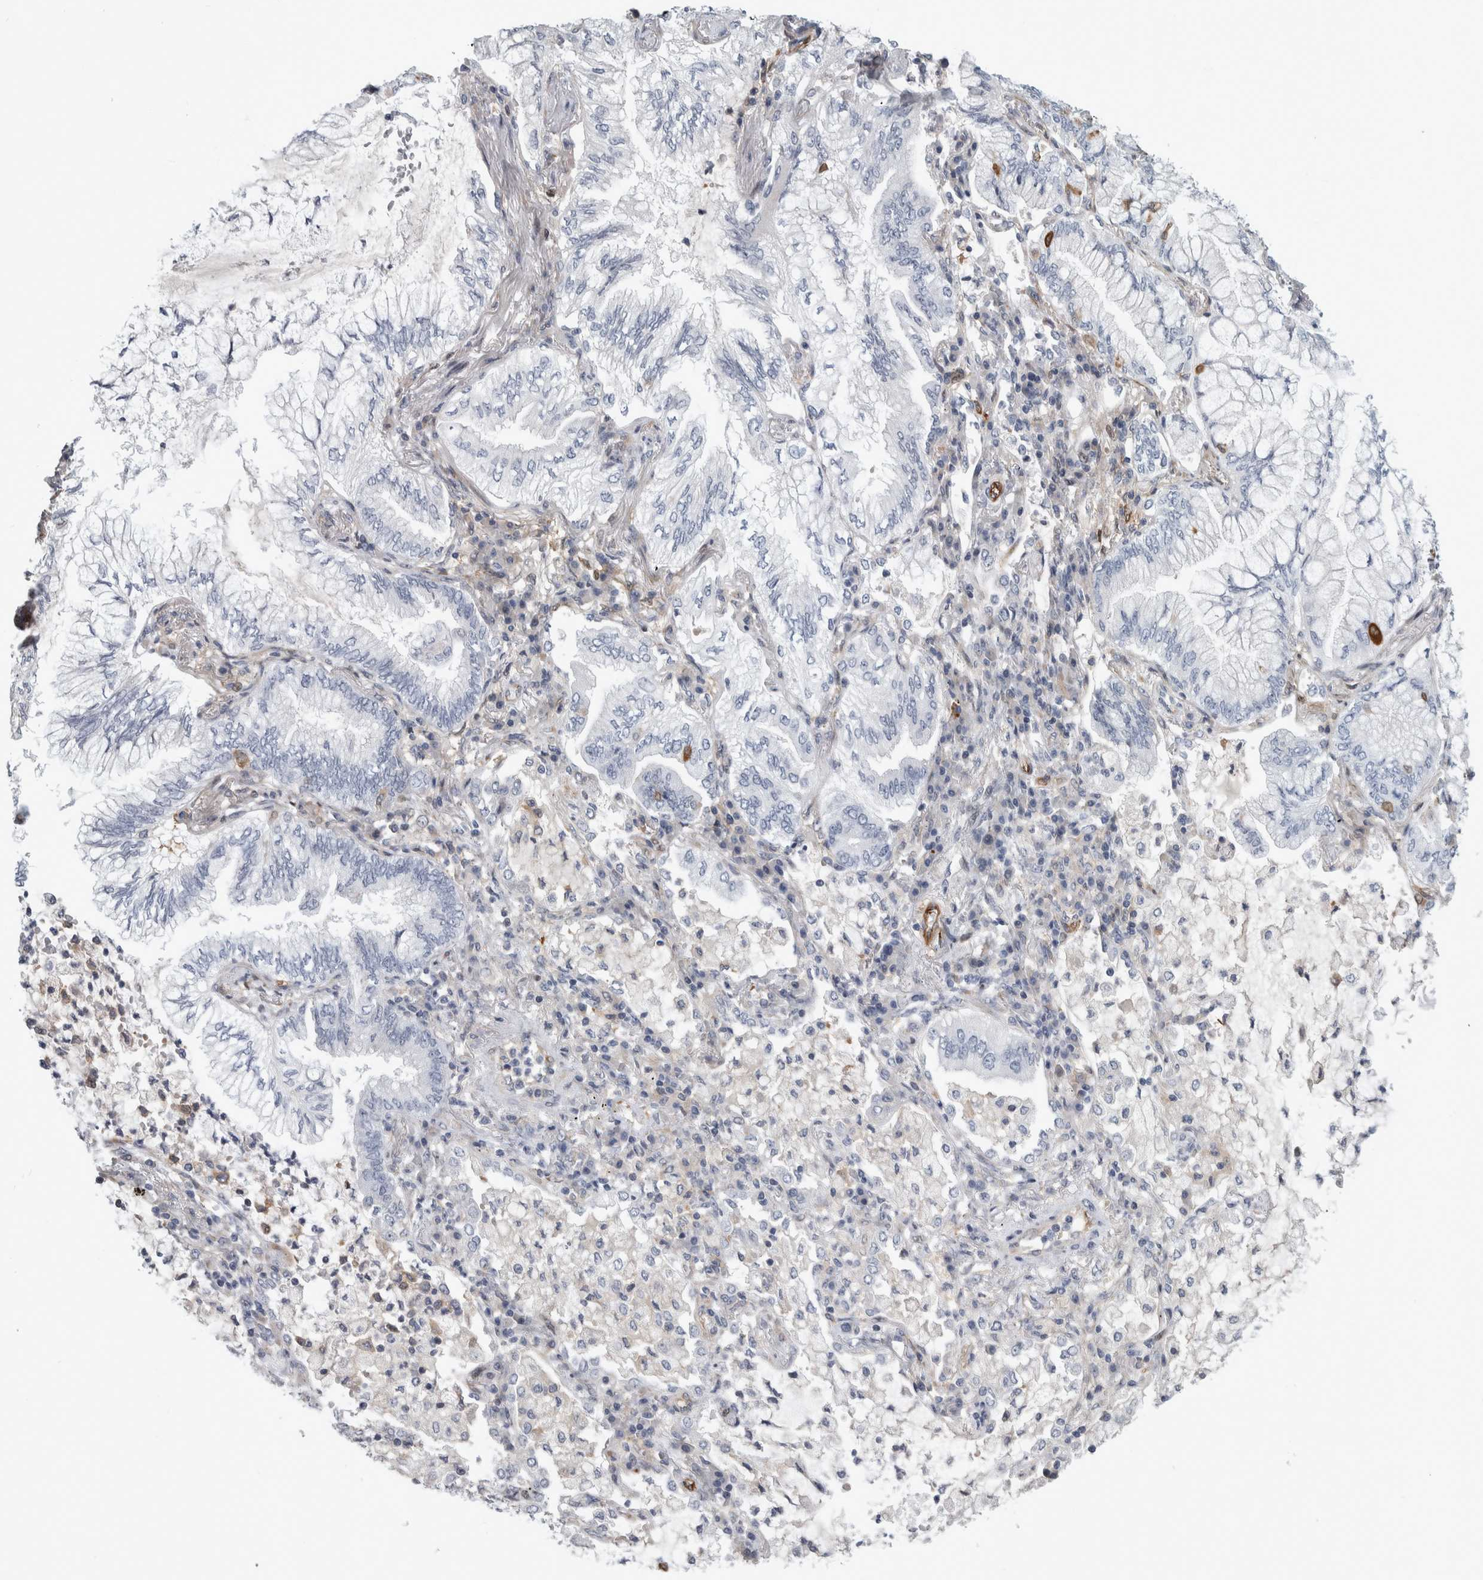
{"staining": {"intensity": "negative", "quantity": "none", "location": "none"}, "tissue": "lung cancer", "cell_type": "Tumor cells", "image_type": "cancer", "snomed": [{"axis": "morphology", "description": "Adenocarcinoma, NOS"}, {"axis": "topography", "description": "Lung"}], "caption": "There is no significant staining in tumor cells of lung cancer.", "gene": "MSL1", "patient": {"sex": "female", "age": 70}}